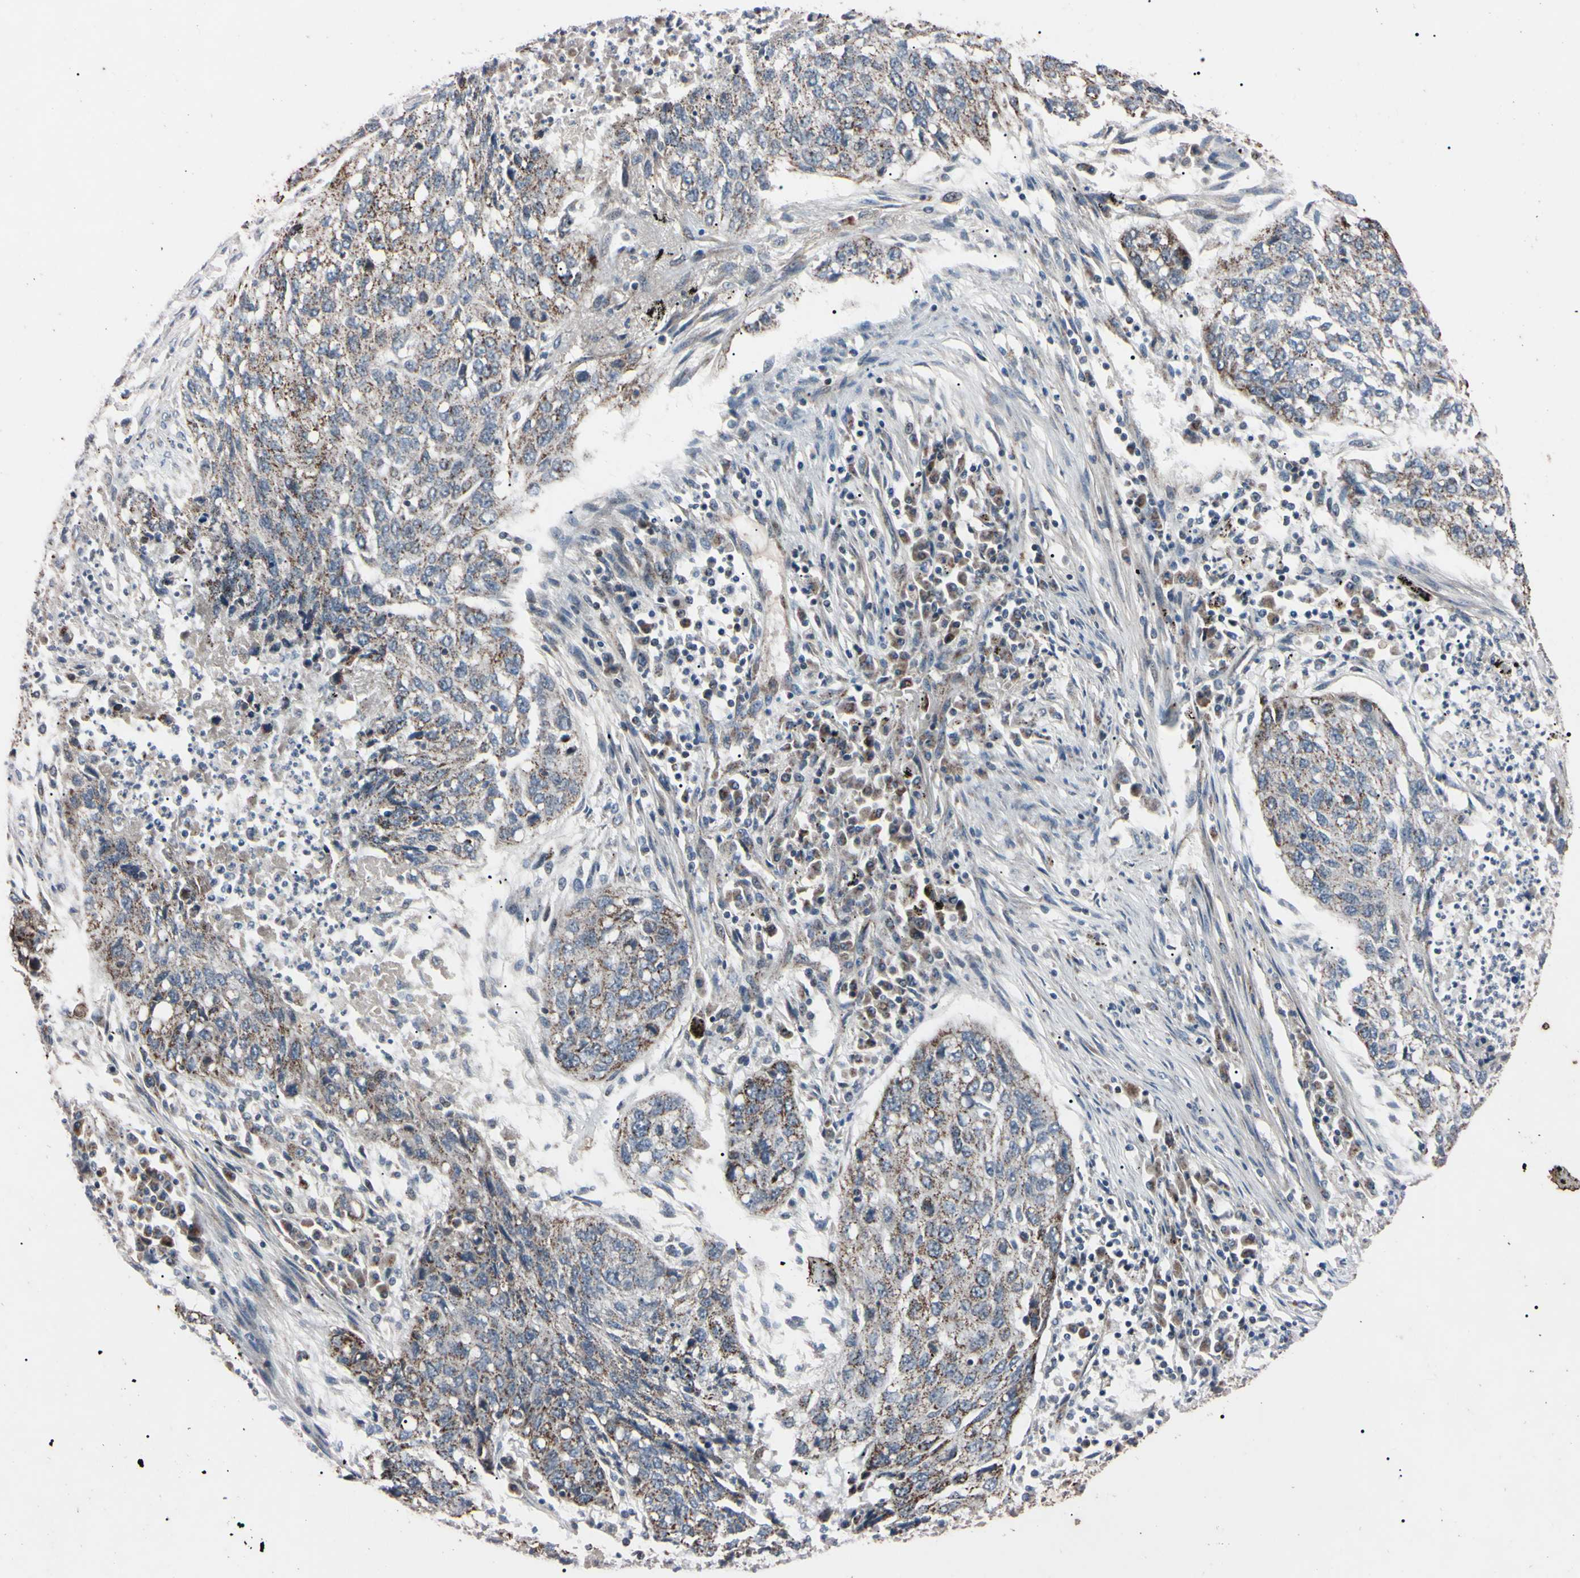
{"staining": {"intensity": "weak", "quantity": "25%-75%", "location": "cytoplasmic/membranous"}, "tissue": "lung cancer", "cell_type": "Tumor cells", "image_type": "cancer", "snomed": [{"axis": "morphology", "description": "Squamous cell carcinoma, NOS"}, {"axis": "topography", "description": "Lung"}], "caption": "The immunohistochemical stain highlights weak cytoplasmic/membranous expression in tumor cells of lung cancer (squamous cell carcinoma) tissue.", "gene": "TNFRSF1A", "patient": {"sex": "female", "age": 63}}